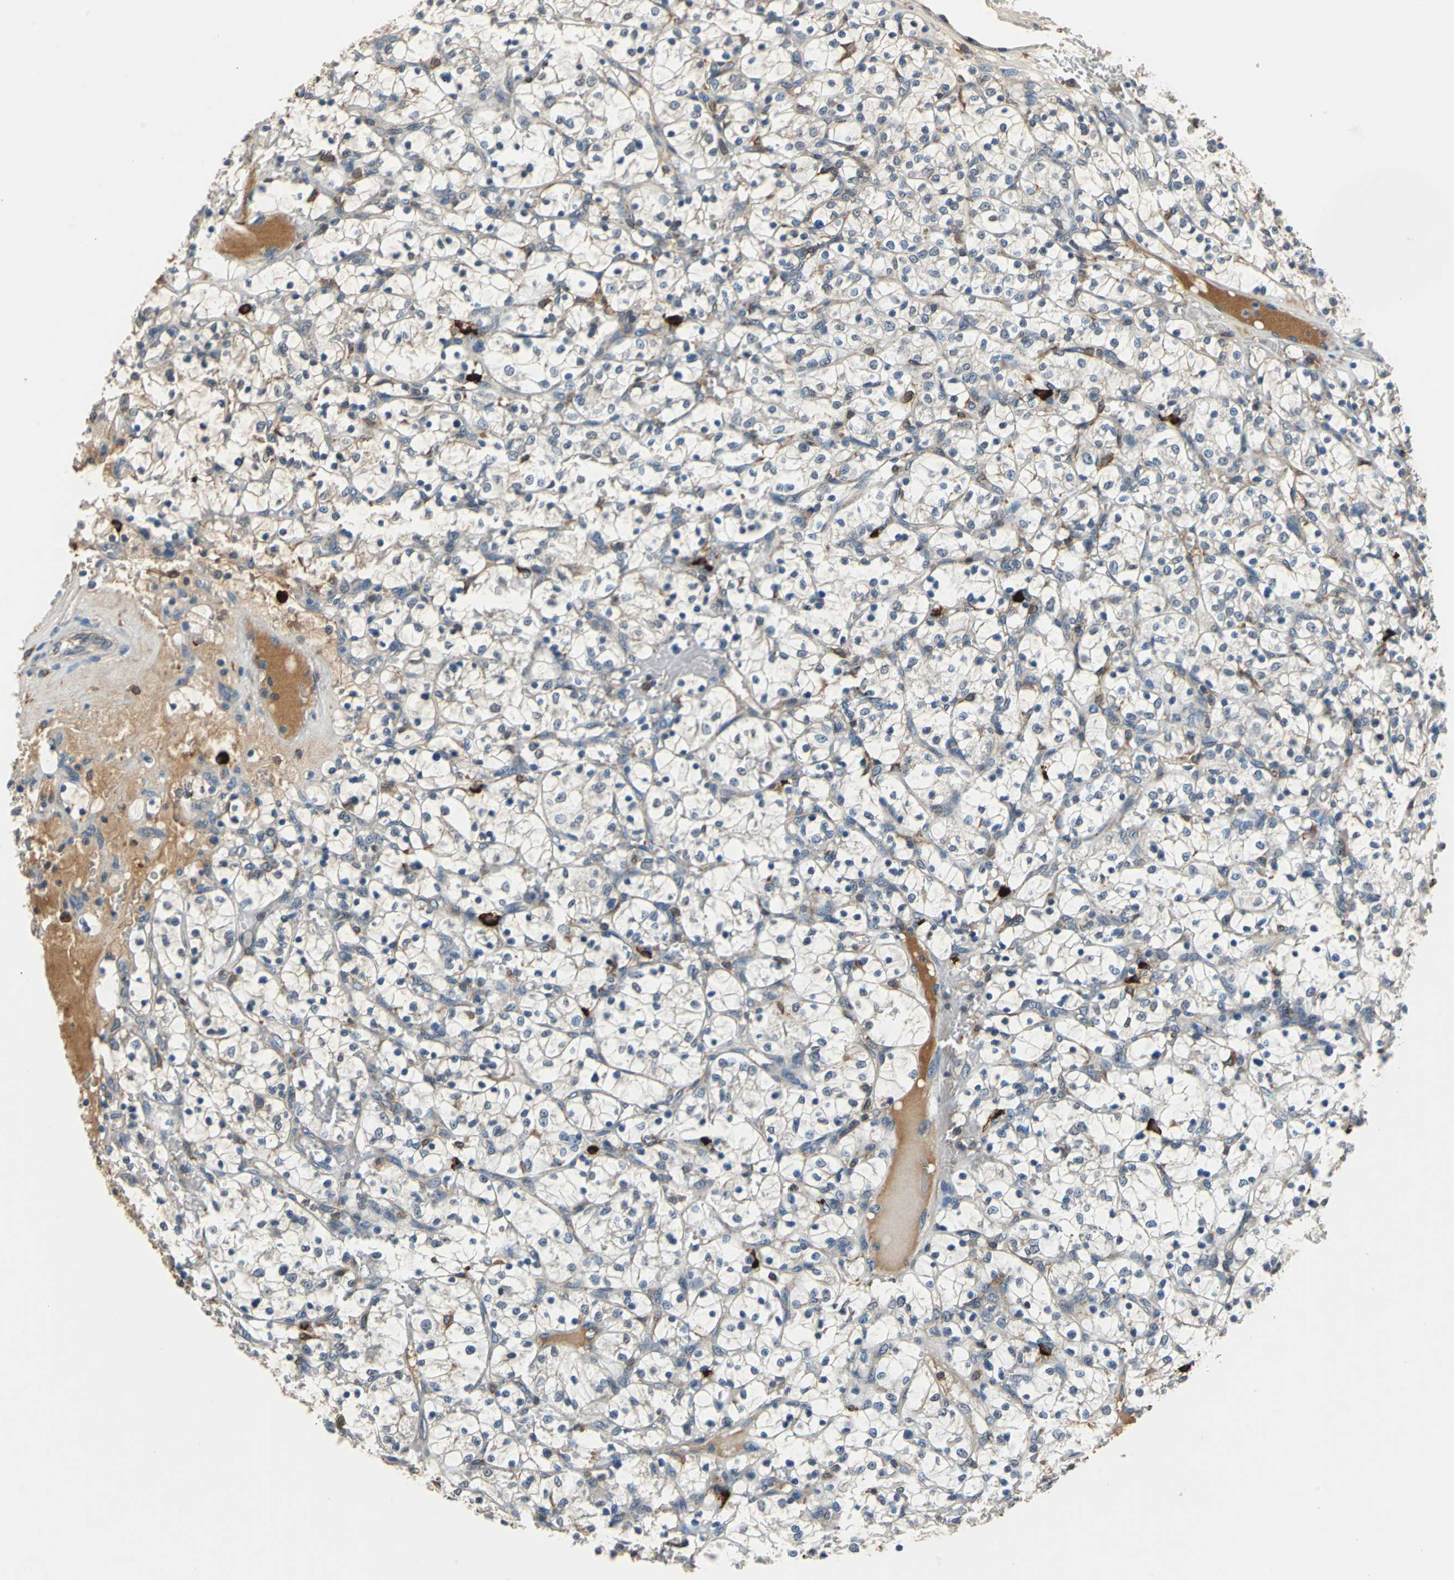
{"staining": {"intensity": "weak", "quantity": "<25%", "location": "cytoplasmic/membranous"}, "tissue": "renal cancer", "cell_type": "Tumor cells", "image_type": "cancer", "snomed": [{"axis": "morphology", "description": "Adenocarcinoma, NOS"}, {"axis": "topography", "description": "Kidney"}], "caption": "Immunohistochemical staining of adenocarcinoma (renal) shows no significant expression in tumor cells.", "gene": "SLC19A2", "patient": {"sex": "female", "age": 69}}